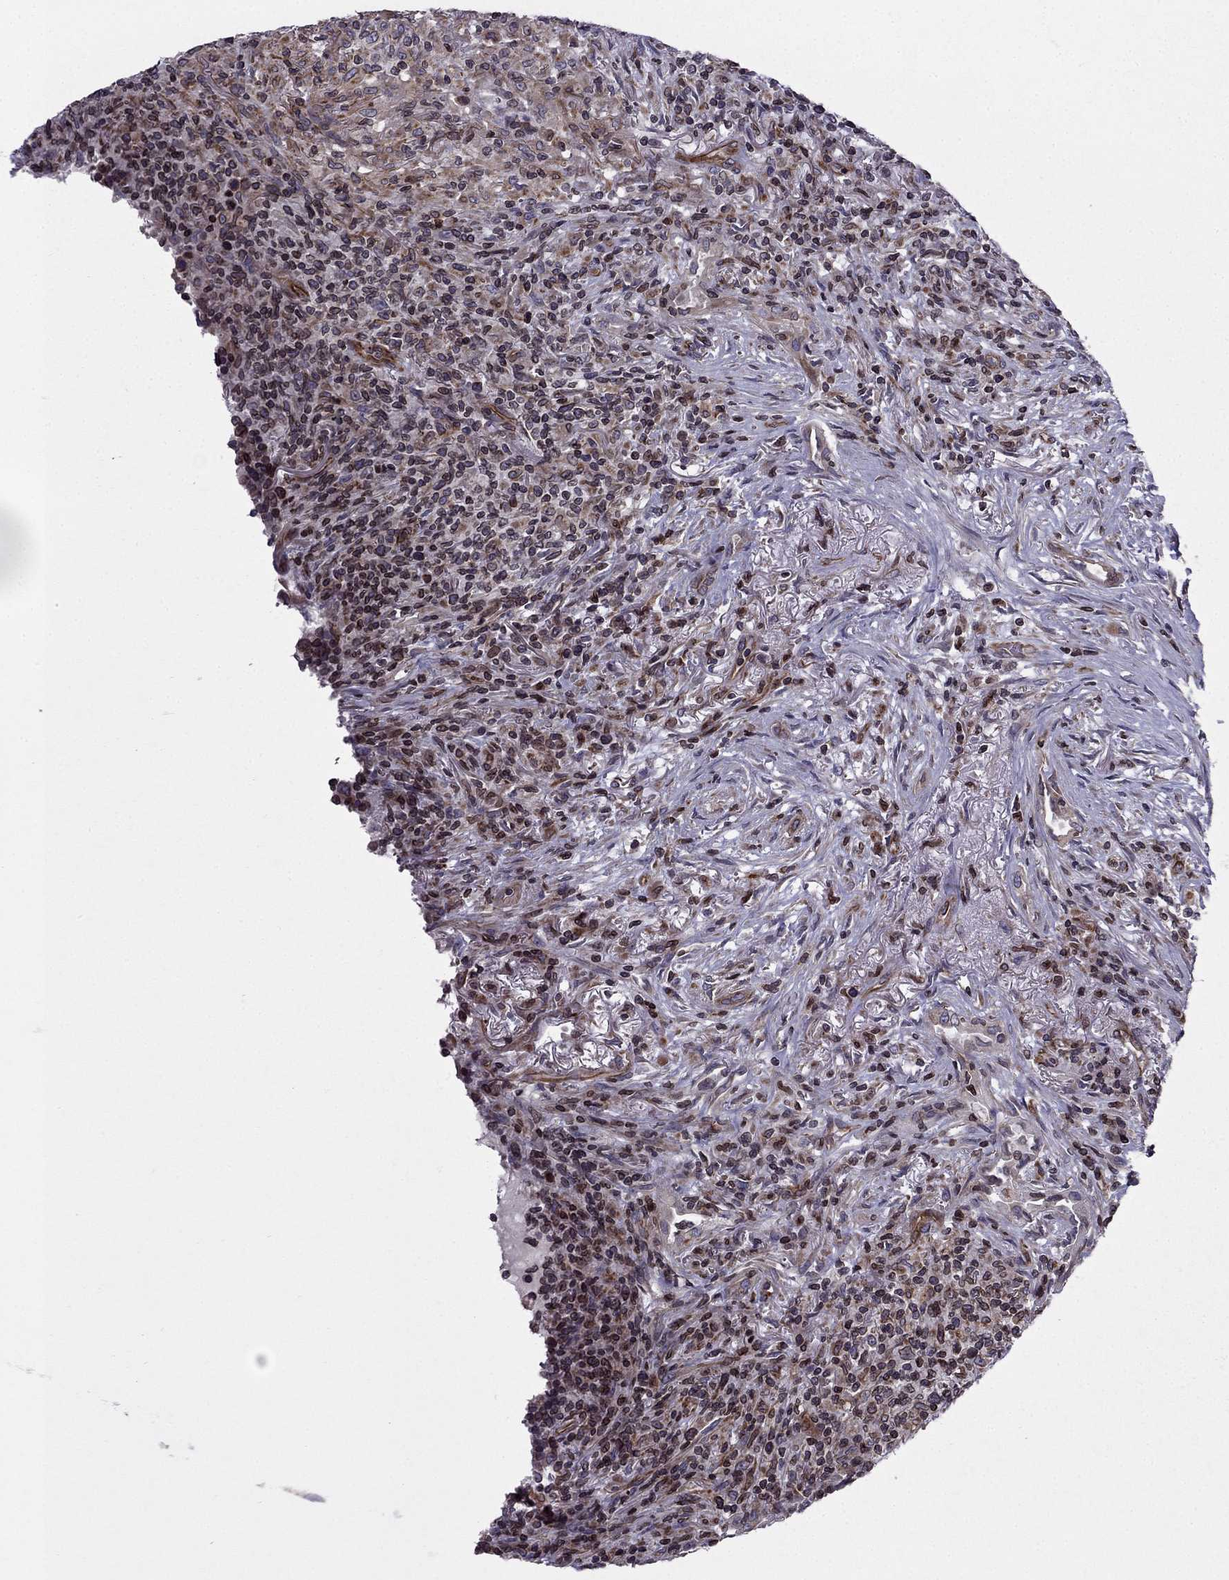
{"staining": {"intensity": "moderate", "quantity": ">75%", "location": "nuclear"}, "tissue": "lymphoma", "cell_type": "Tumor cells", "image_type": "cancer", "snomed": [{"axis": "morphology", "description": "Malignant lymphoma, non-Hodgkin's type, High grade"}, {"axis": "topography", "description": "Lung"}], "caption": "A histopathology image of lymphoma stained for a protein reveals moderate nuclear brown staining in tumor cells.", "gene": "CDC42BPA", "patient": {"sex": "male", "age": 79}}